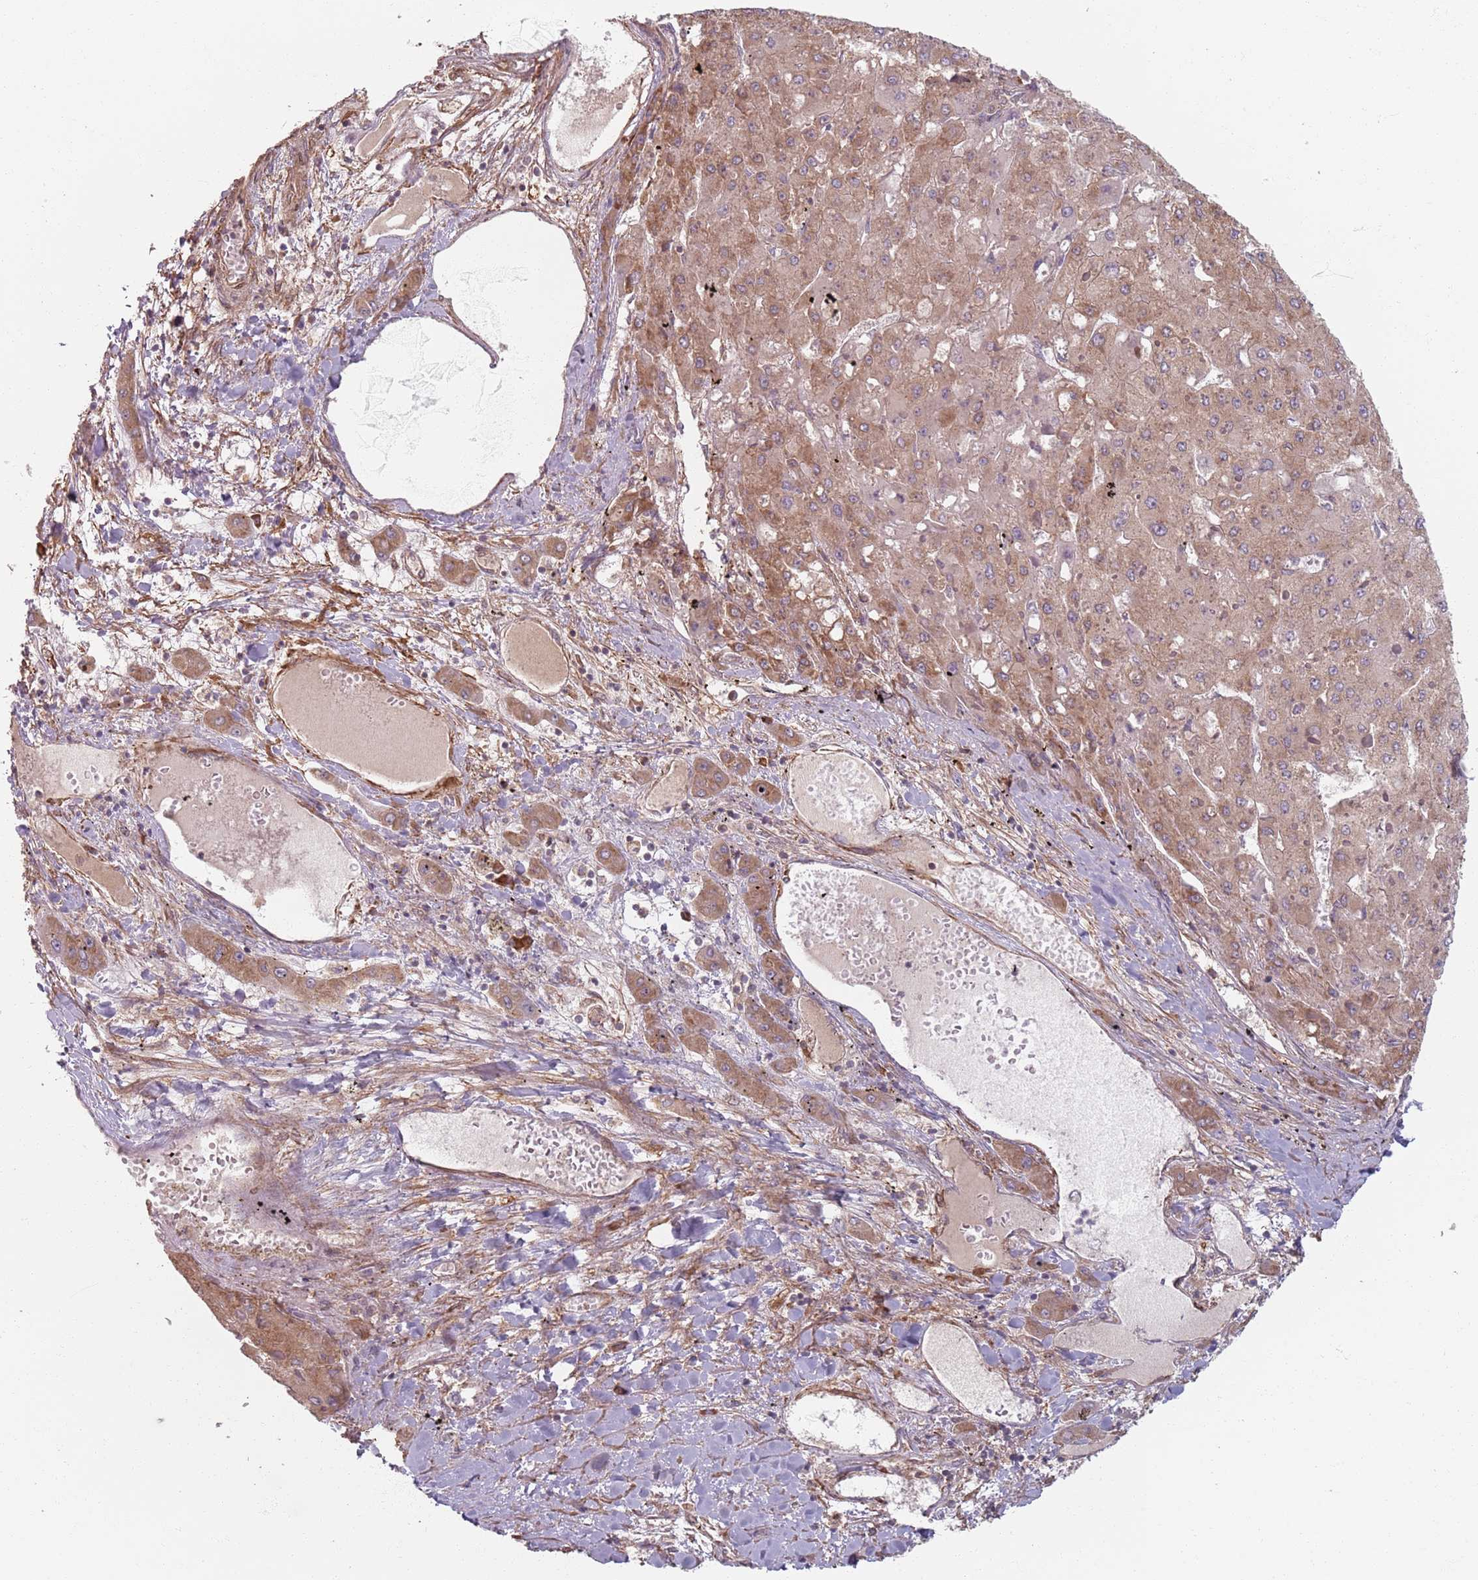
{"staining": {"intensity": "moderate", "quantity": ">75%", "location": "cytoplasmic/membranous"}, "tissue": "liver cancer", "cell_type": "Tumor cells", "image_type": "cancer", "snomed": [{"axis": "morphology", "description": "Carcinoma, Hepatocellular, NOS"}, {"axis": "topography", "description": "Liver"}], "caption": "Liver cancer (hepatocellular carcinoma) was stained to show a protein in brown. There is medium levels of moderate cytoplasmic/membranous positivity in about >75% of tumor cells. Immunohistochemistry (ihc) stains the protein of interest in brown and the nuclei are stained blue.", "gene": "NOTCH3", "patient": {"sex": "female", "age": 73}}